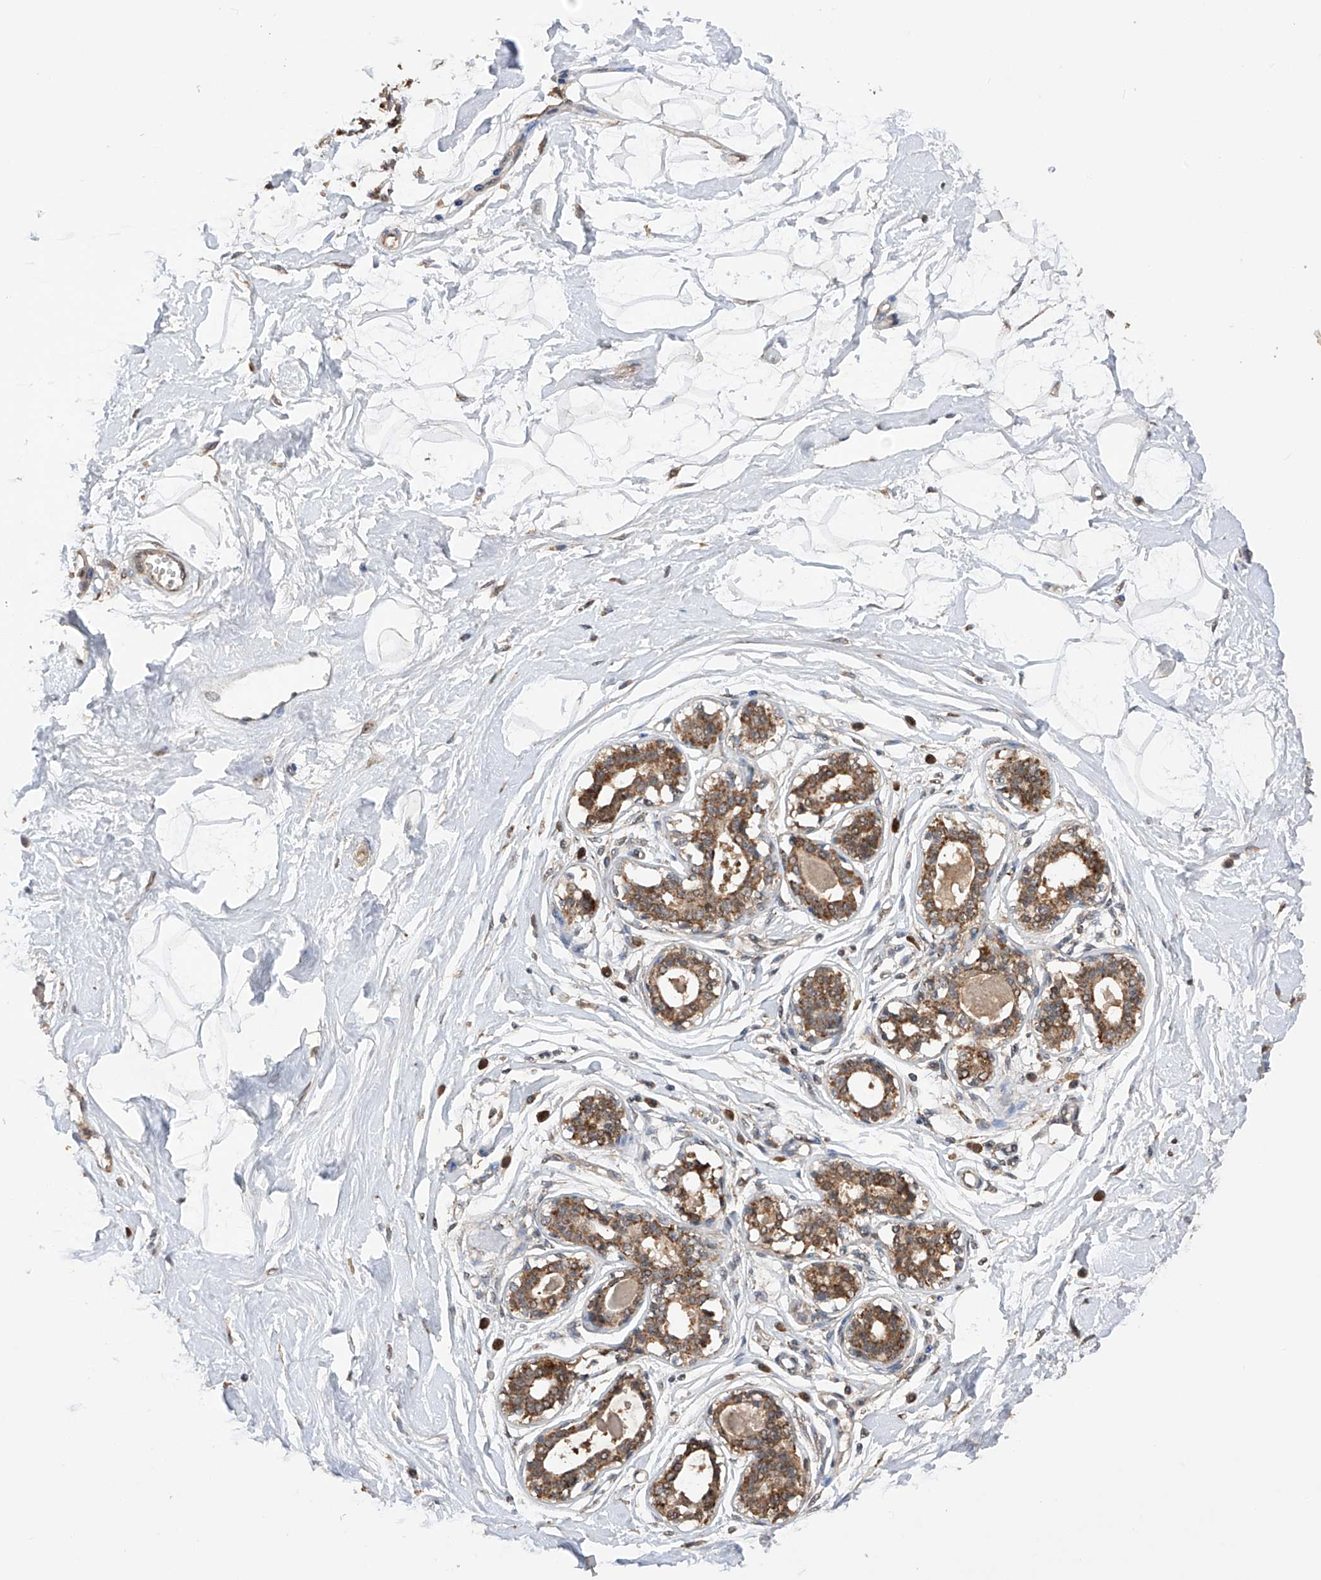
{"staining": {"intensity": "negative", "quantity": "none", "location": "none"}, "tissue": "breast", "cell_type": "Adipocytes", "image_type": "normal", "snomed": [{"axis": "morphology", "description": "Normal tissue, NOS"}, {"axis": "topography", "description": "Breast"}], "caption": "Immunohistochemical staining of benign human breast shows no significant staining in adipocytes.", "gene": "SDHAF4", "patient": {"sex": "female", "age": 45}}